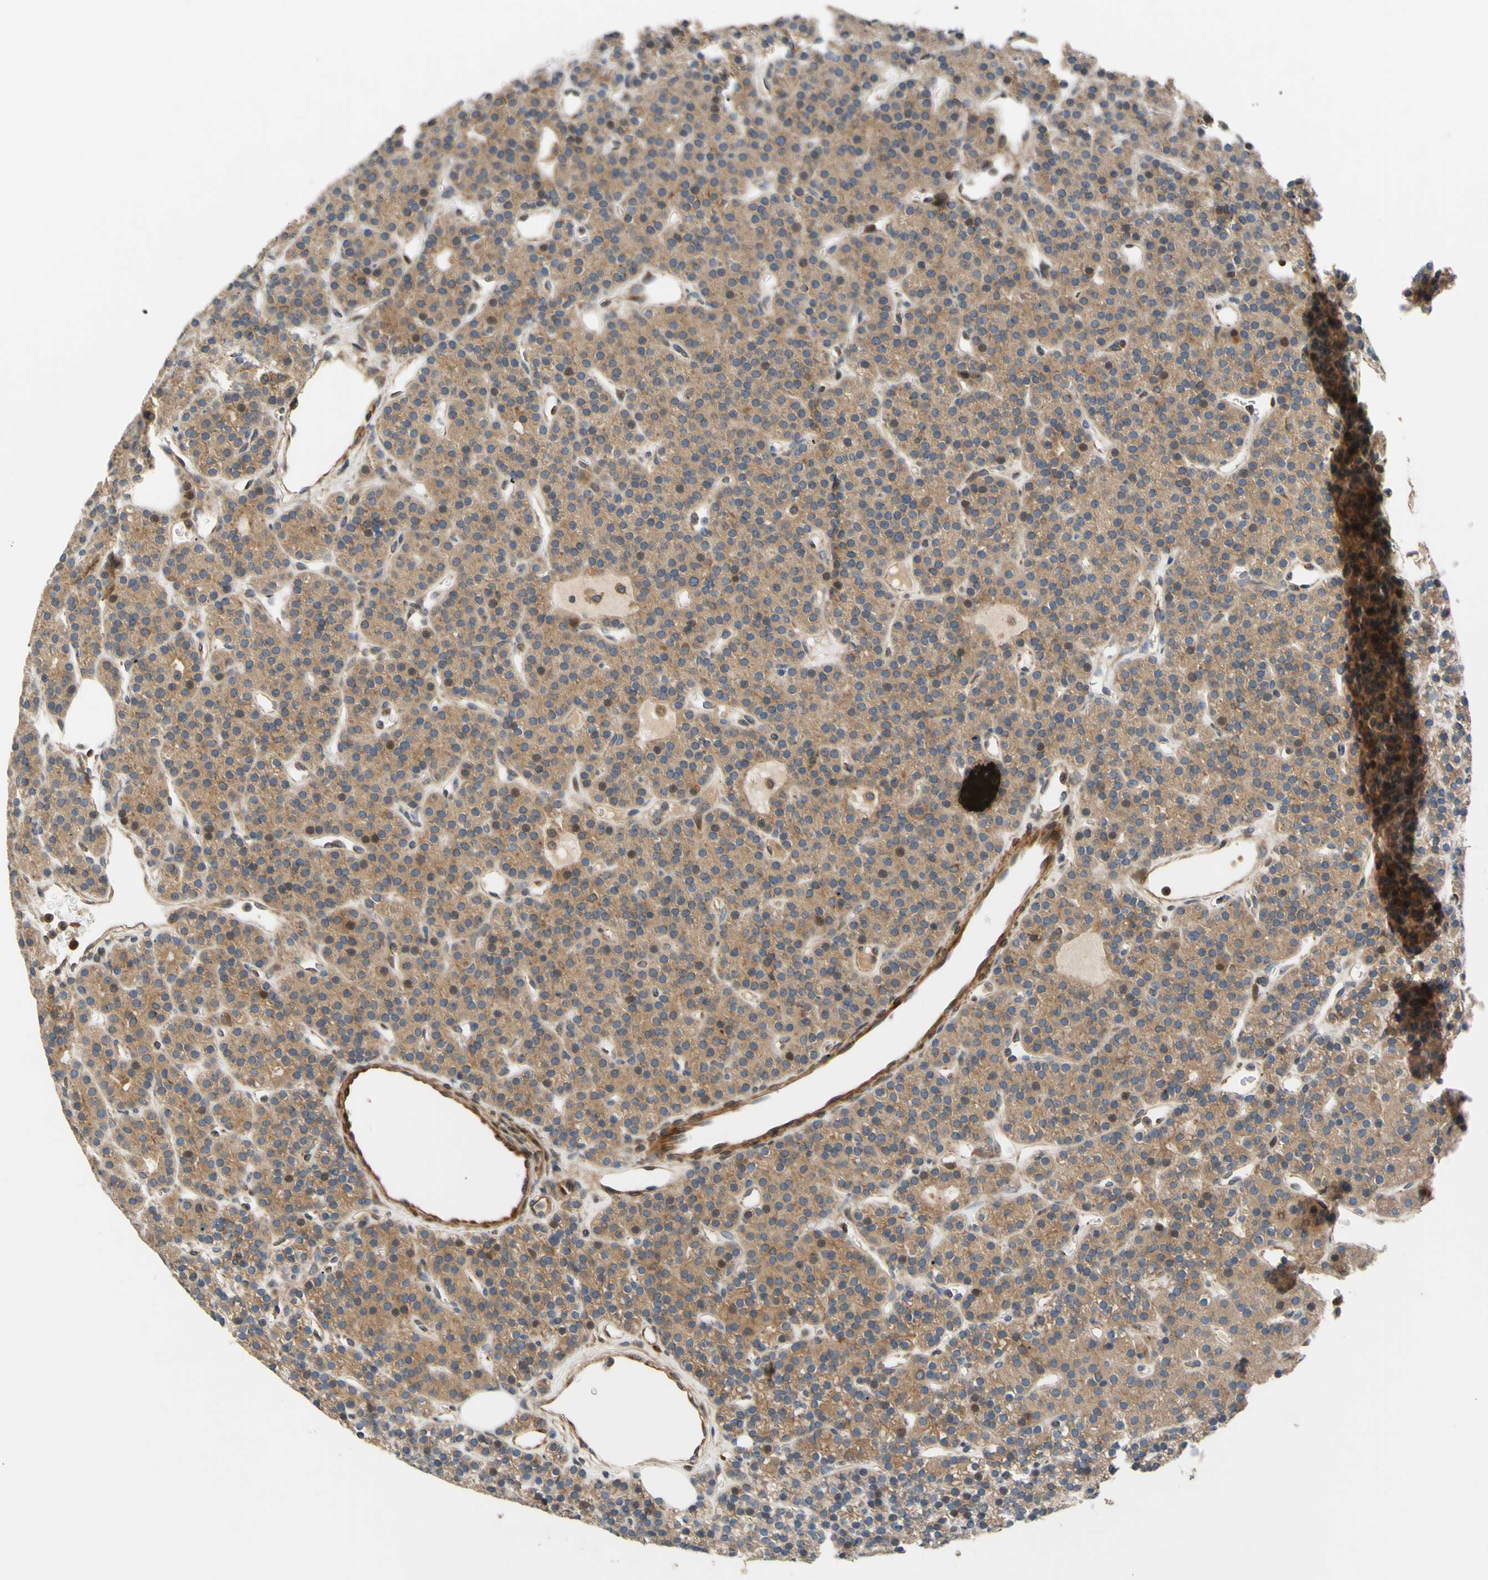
{"staining": {"intensity": "moderate", "quantity": ">75%", "location": "cytoplasmic/membranous"}, "tissue": "parathyroid gland", "cell_type": "Glandular cells", "image_type": "normal", "snomed": [{"axis": "morphology", "description": "Normal tissue, NOS"}, {"axis": "morphology", "description": "Hyperplasia, NOS"}, {"axis": "topography", "description": "Parathyroid gland"}], "caption": "Immunohistochemical staining of benign parathyroid gland exhibits medium levels of moderate cytoplasmic/membranous expression in approximately >75% of glandular cells.", "gene": "SPTLC1", "patient": {"sex": "male", "age": 44}}